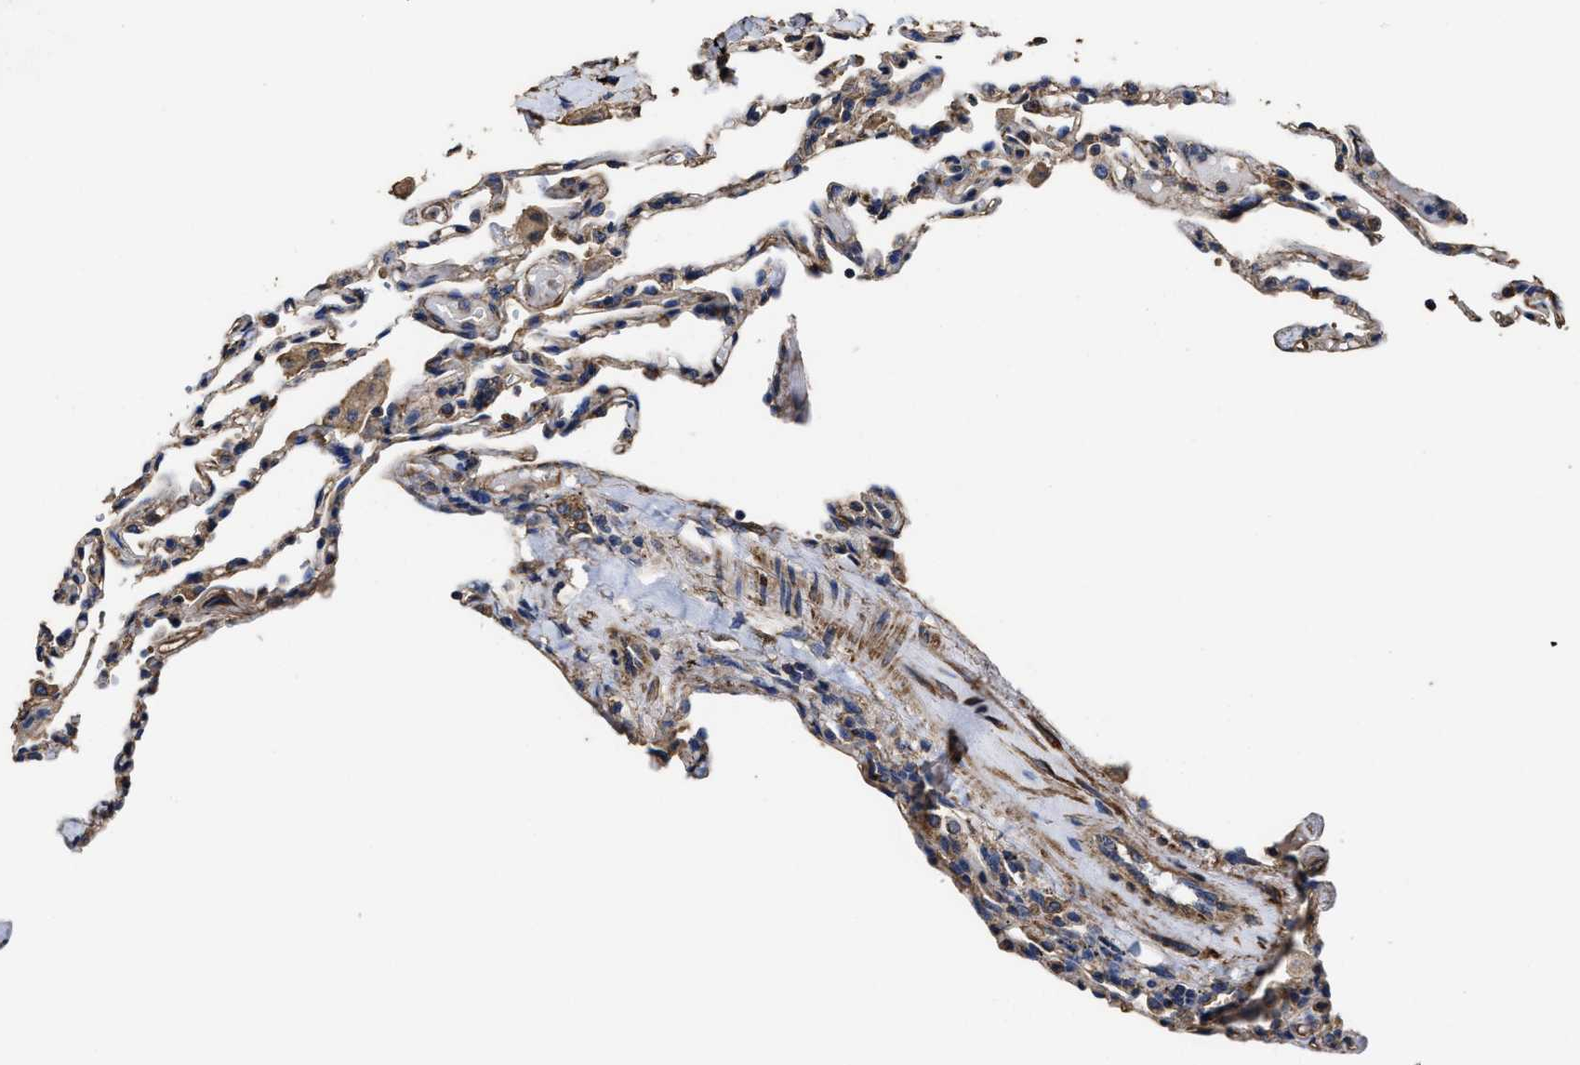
{"staining": {"intensity": "moderate", "quantity": "25%-75%", "location": "cytoplasmic/membranous"}, "tissue": "lung", "cell_type": "Alveolar cells", "image_type": "normal", "snomed": [{"axis": "morphology", "description": "Normal tissue, NOS"}, {"axis": "topography", "description": "Lung"}], "caption": "Immunohistochemistry (IHC) of normal lung shows medium levels of moderate cytoplasmic/membranous expression in approximately 25%-75% of alveolar cells.", "gene": "SFXN4", "patient": {"sex": "male", "age": 59}}